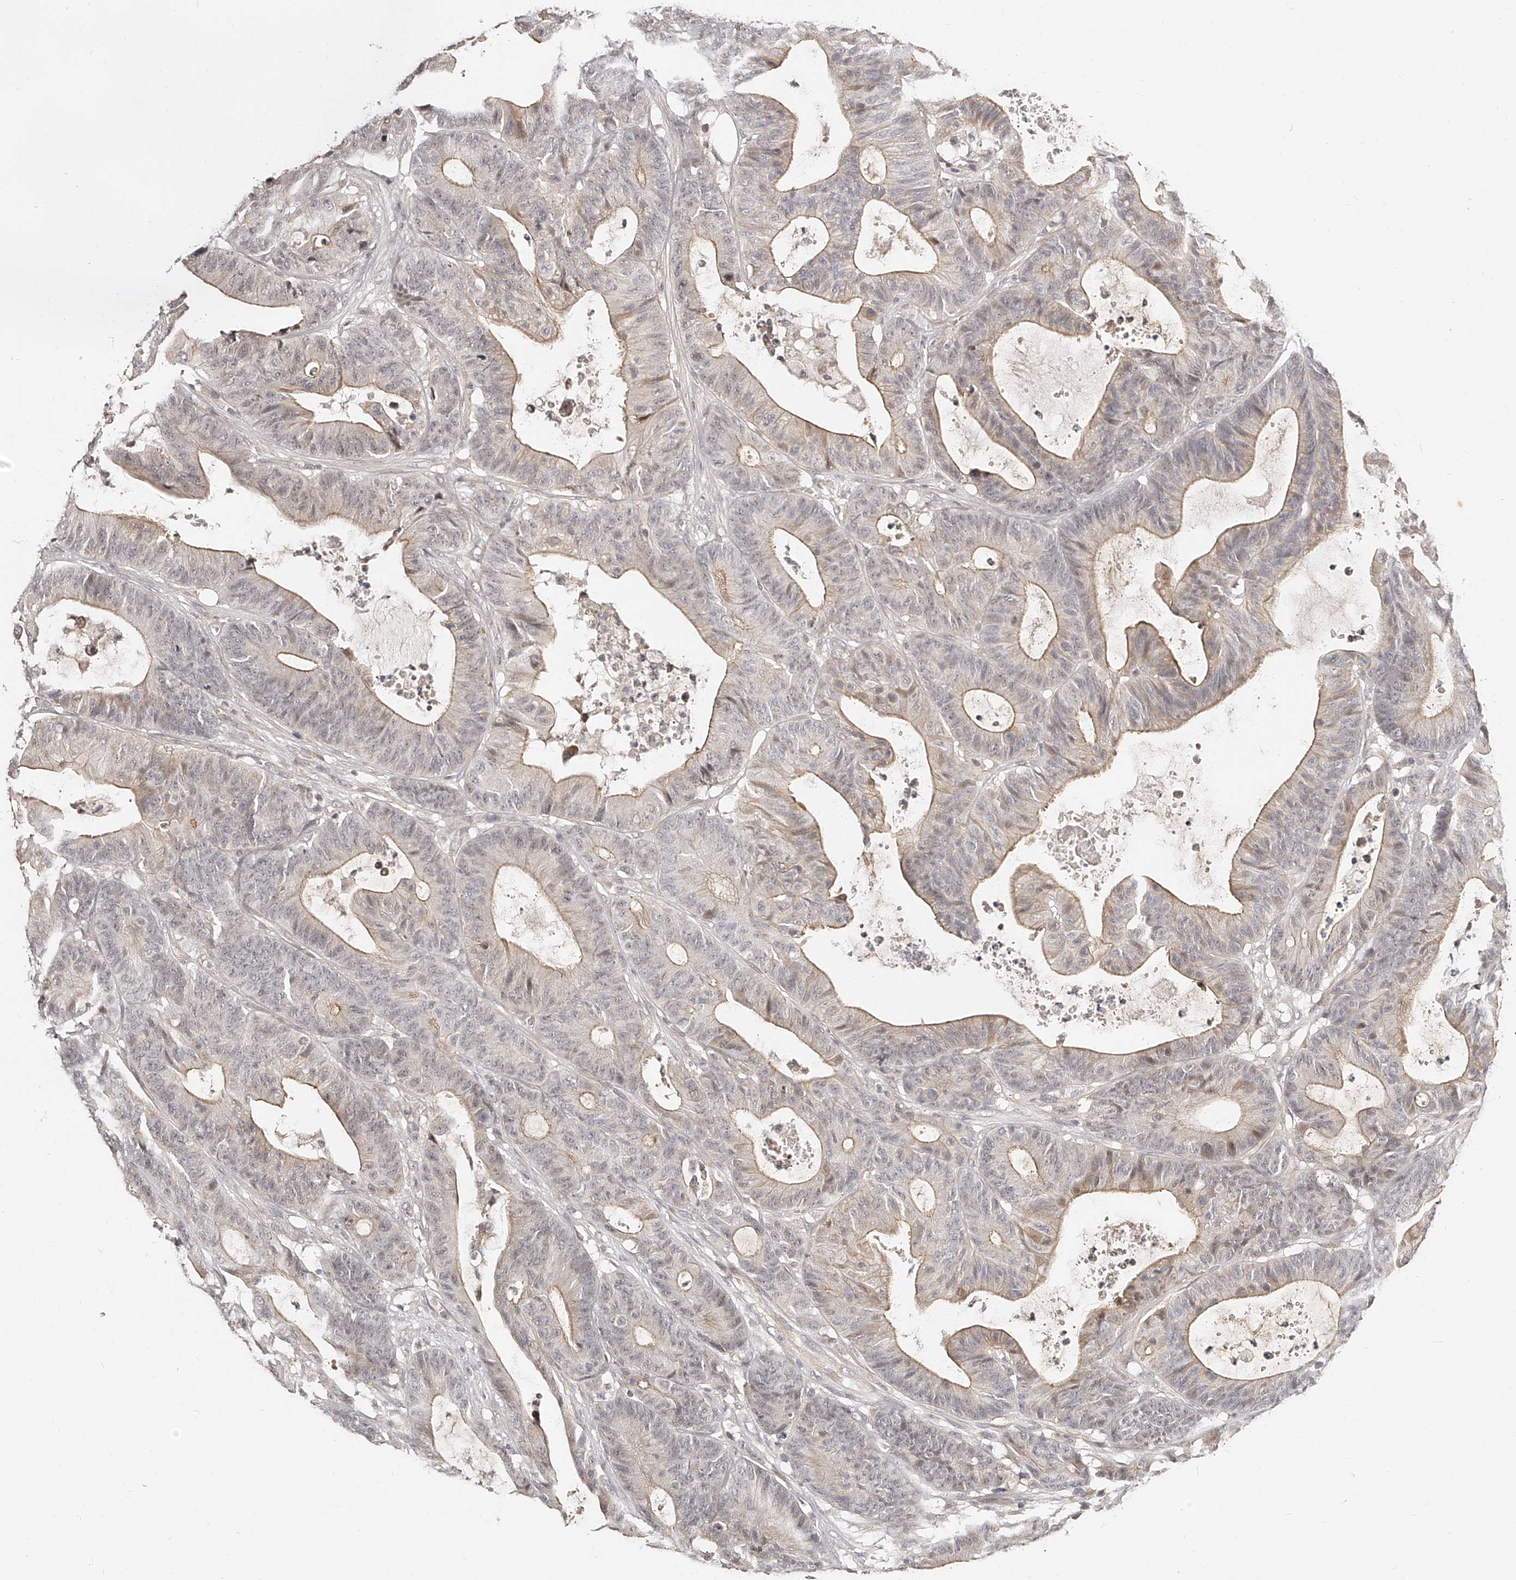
{"staining": {"intensity": "weak", "quantity": "25%-75%", "location": "cytoplasmic/membranous"}, "tissue": "colorectal cancer", "cell_type": "Tumor cells", "image_type": "cancer", "snomed": [{"axis": "morphology", "description": "Adenocarcinoma, NOS"}, {"axis": "topography", "description": "Colon"}], "caption": "Protein analysis of colorectal cancer tissue displays weak cytoplasmic/membranous expression in about 25%-75% of tumor cells. (DAB IHC, brown staining for protein, blue staining for nuclei).", "gene": "ZNF789", "patient": {"sex": "female", "age": 84}}